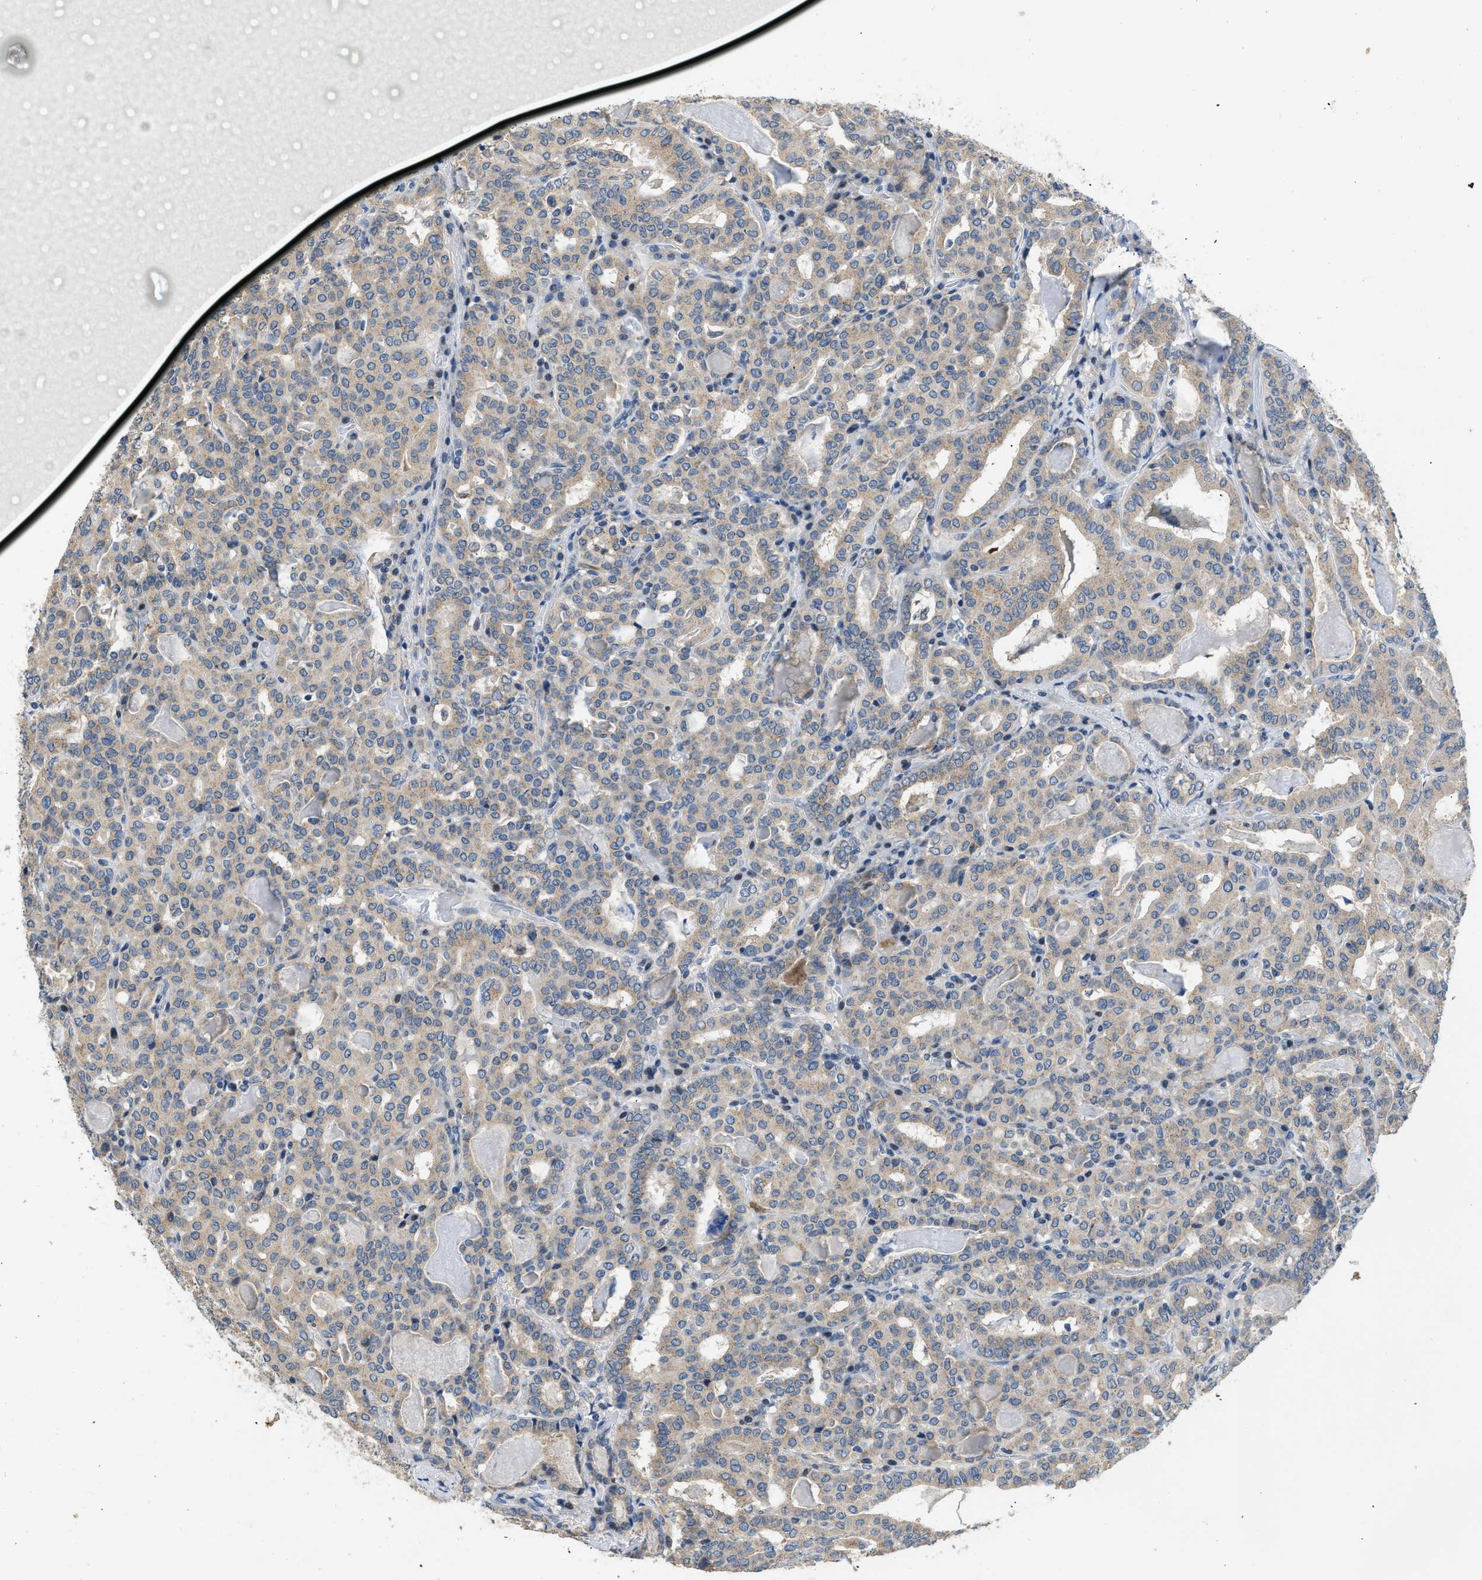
{"staining": {"intensity": "weak", "quantity": ">75%", "location": "cytoplasmic/membranous"}, "tissue": "thyroid cancer", "cell_type": "Tumor cells", "image_type": "cancer", "snomed": [{"axis": "morphology", "description": "Papillary adenocarcinoma, NOS"}, {"axis": "topography", "description": "Thyroid gland"}], "caption": "The immunohistochemical stain highlights weak cytoplasmic/membranous expression in tumor cells of thyroid cancer (papillary adenocarcinoma) tissue.", "gene": "TOMM34", "patient": {"sex": "female", "age": 42}}